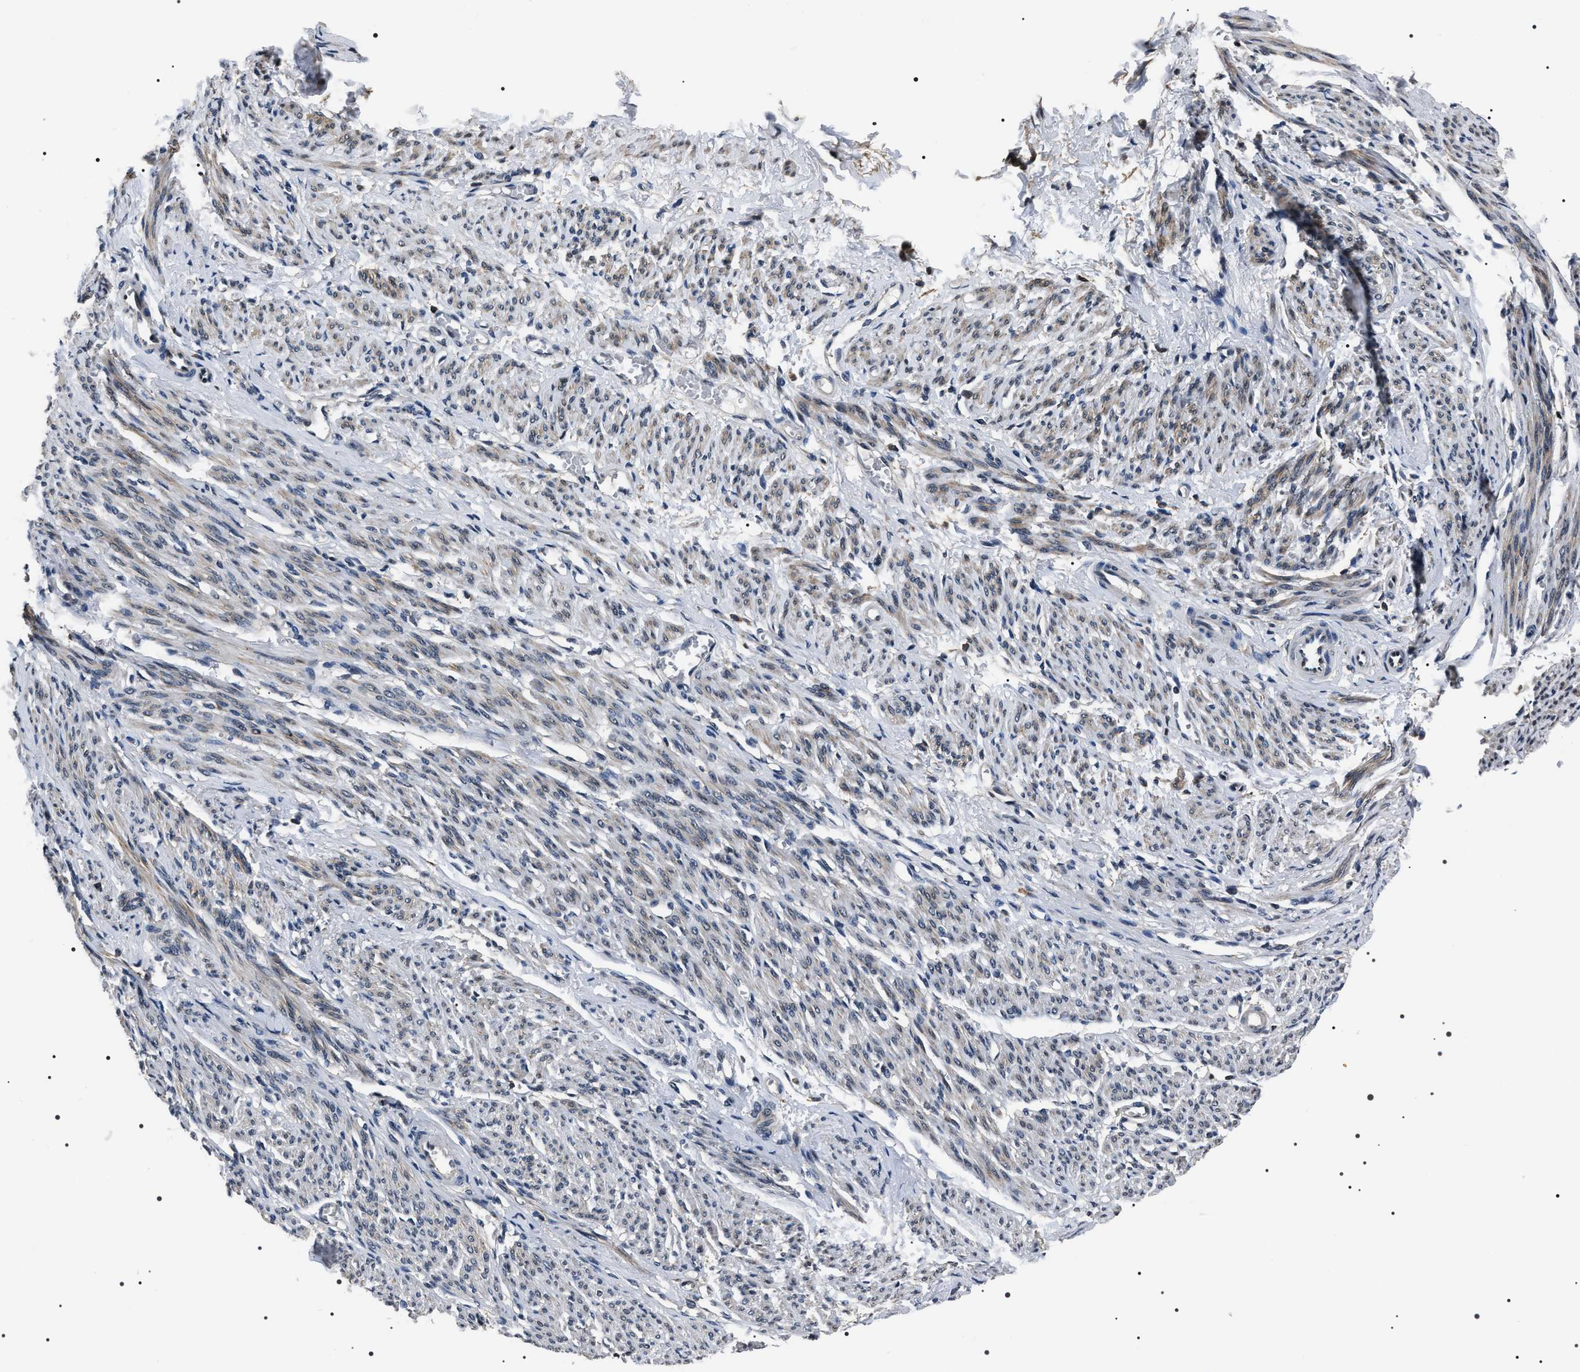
{"staining": {"intensity": "weak", "quantity": "<25%", "location": "cytoplasmic/membranous"}, "tissue": "smooth muscle", "cell_type": "Smooth muscle cells", "image_type": "normal", "snomed": [{"axis": "morphology", "description": "Normal tissue, NOS"}, {"axis": "topography", "description": "Smooth muscle"}], "caption": "The photomicrograph demonstrates no significant positivity in smooth muscle cells of smooth muscle. (Stains: DAB immunohistochemistry (IHC) with hematoxylin counter stain, Microscopy: brightfield microscopy at high magnification).", "gene": "SIPA1", "patient": {"sex": "female", "age": 65}}